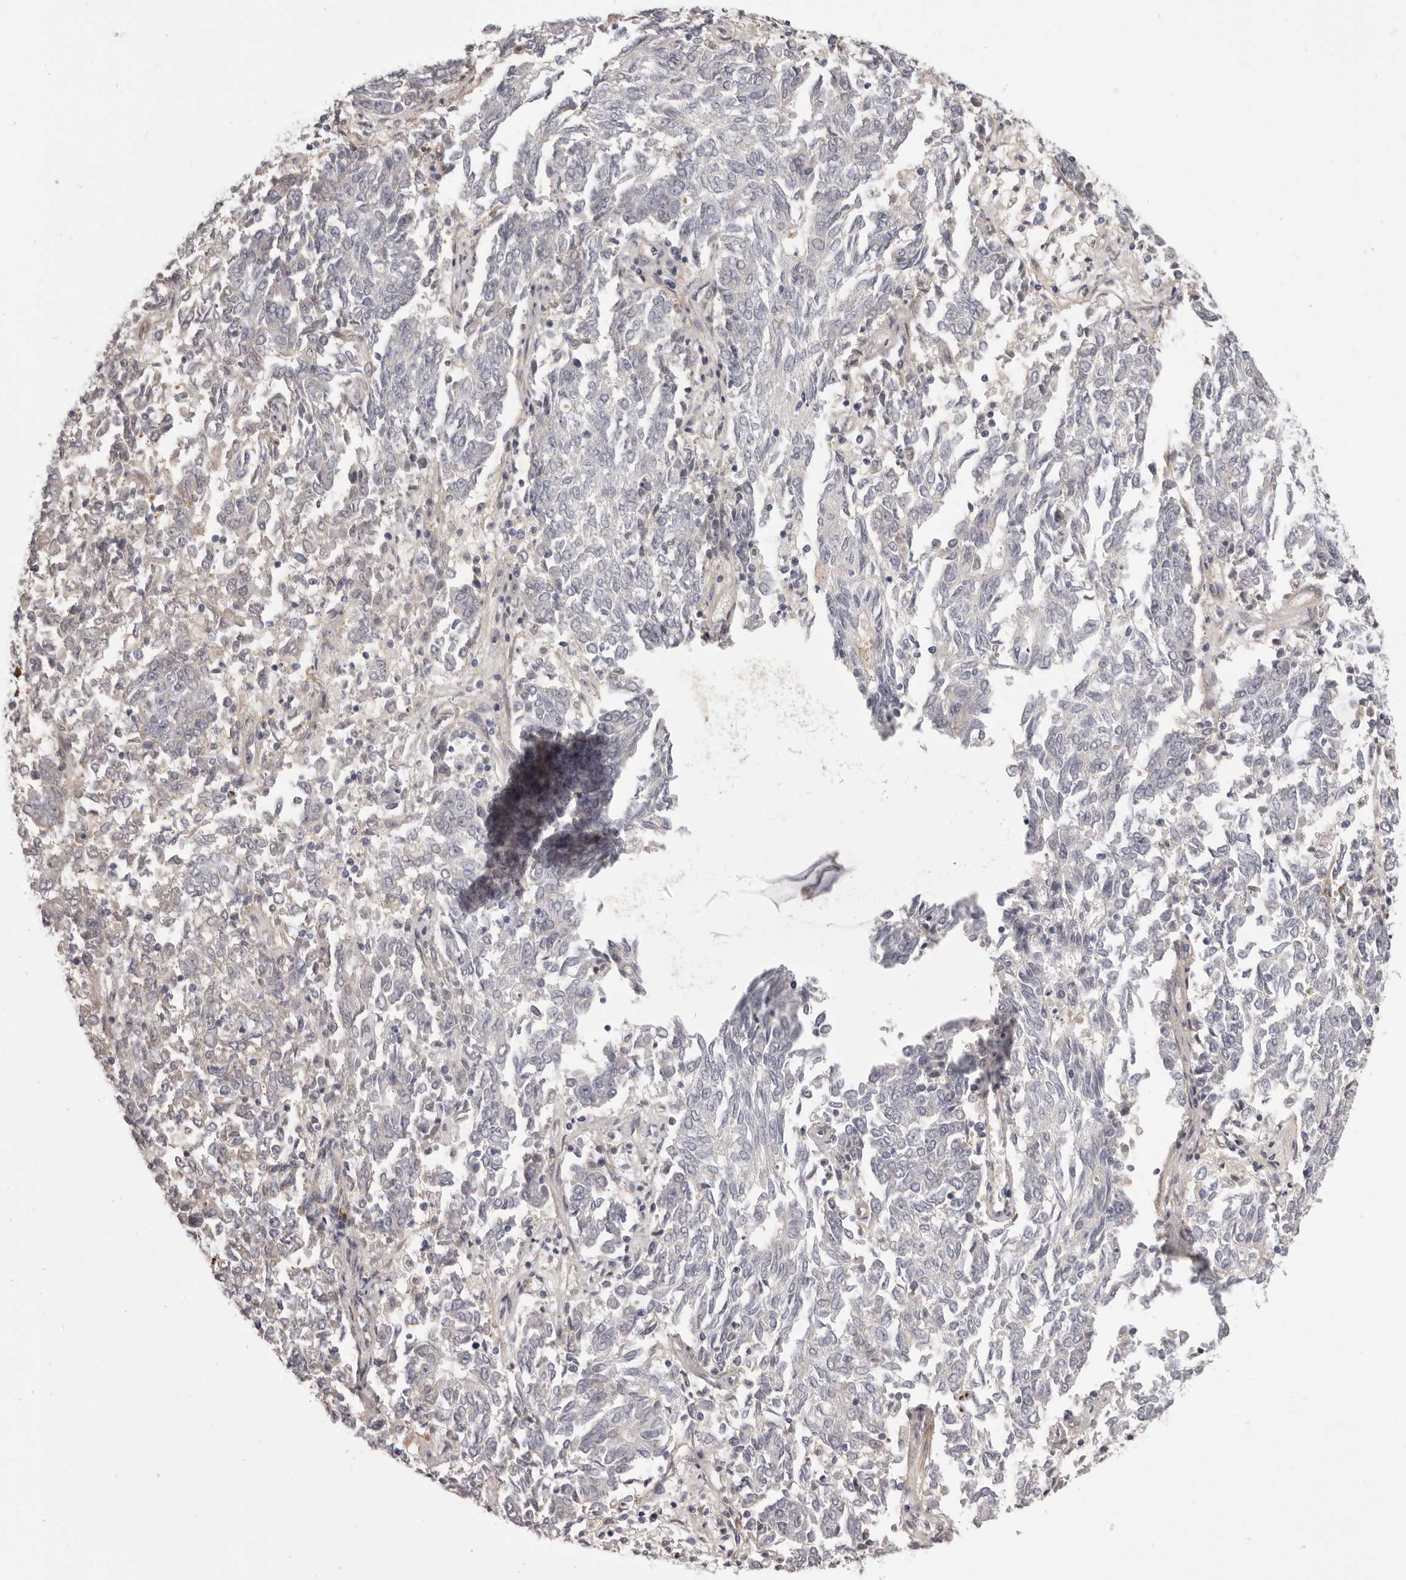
{"staining": {"intensity": "negative", "quantity": "none", "location": "none"}, "tissue": "endometrial cancer", "cell_type": "Tumor cells", "image_type": "cancer", "snomed": [{"axis": "morphology", "description": "Adenocarcinoma, NOS"}, {"axis": "topography", "description": "Endometrium"}], "caption": "A high-resolution histopathology image shows immunohistochemistry staining of endometrial cancer, which reveals no significant expression in tumor cells.", "gene": "OTUD3", "patient": {"sex": "female", "age": 80}}